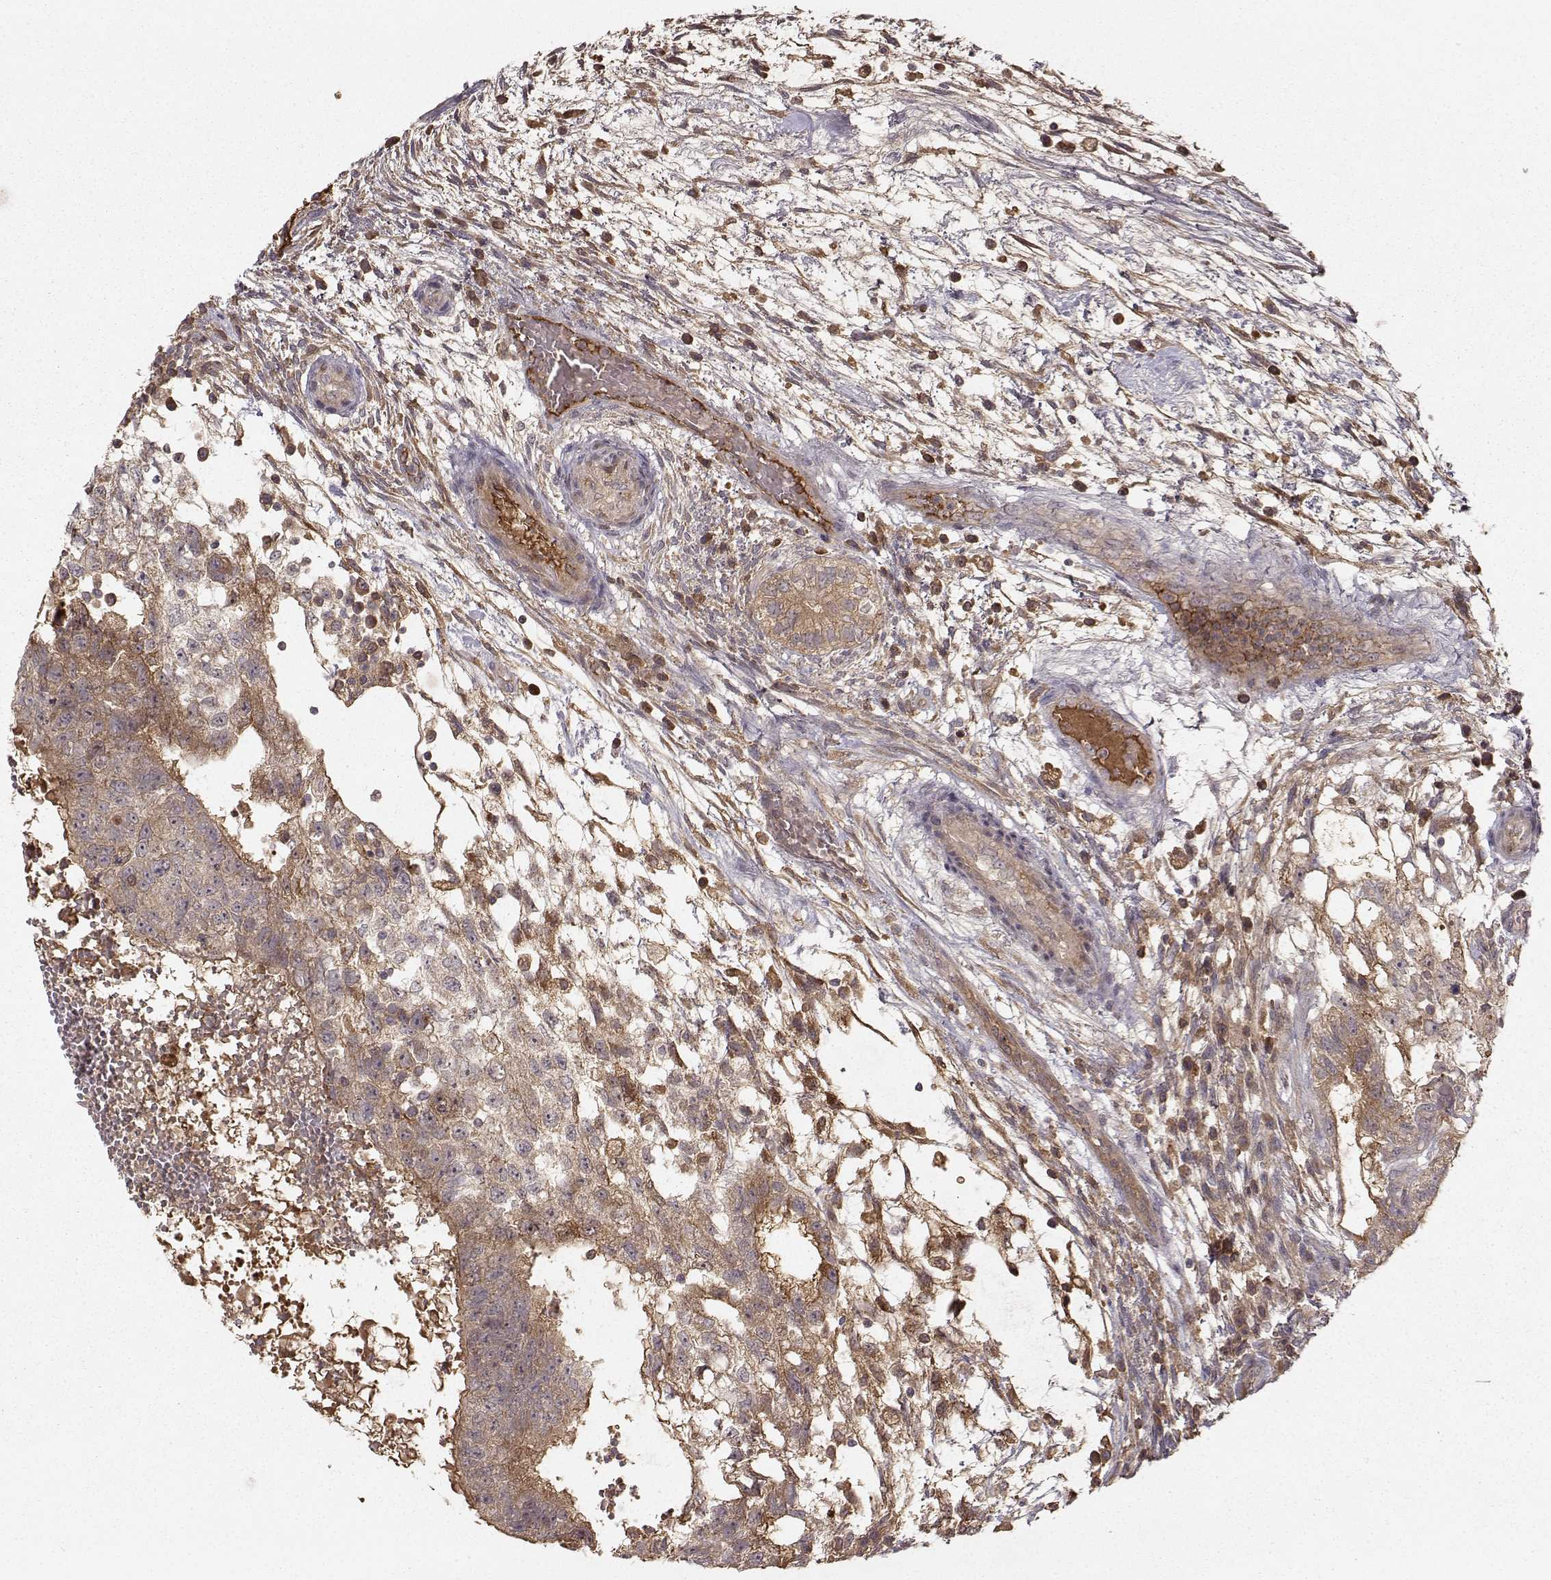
{"staining": {"intensity": "weak", "quantity": "<25%", "location": "cytoplasmic/membranous"}, "tissue": "testis cancer", "cell_type": "Tumor cells", "image_type": "cancer", "snomed": [{"axis": "morphology", "description": "Normal tissue, NOS"}, {"axis": "morphology", "description": "Carcinoma, Embryonal, NOS"}, {"axis": "topography", "description": "Testis"}, {"axis": "topography", "description": "Epididymis"}], "caption": "The image reveals no staining of tumor cells in testis embryonal carcinoma. (Brightfield microscopy of DAB IHC at high magnification).", "gene": "WNT6", "patient": {"sex": "male", "age": 32}}